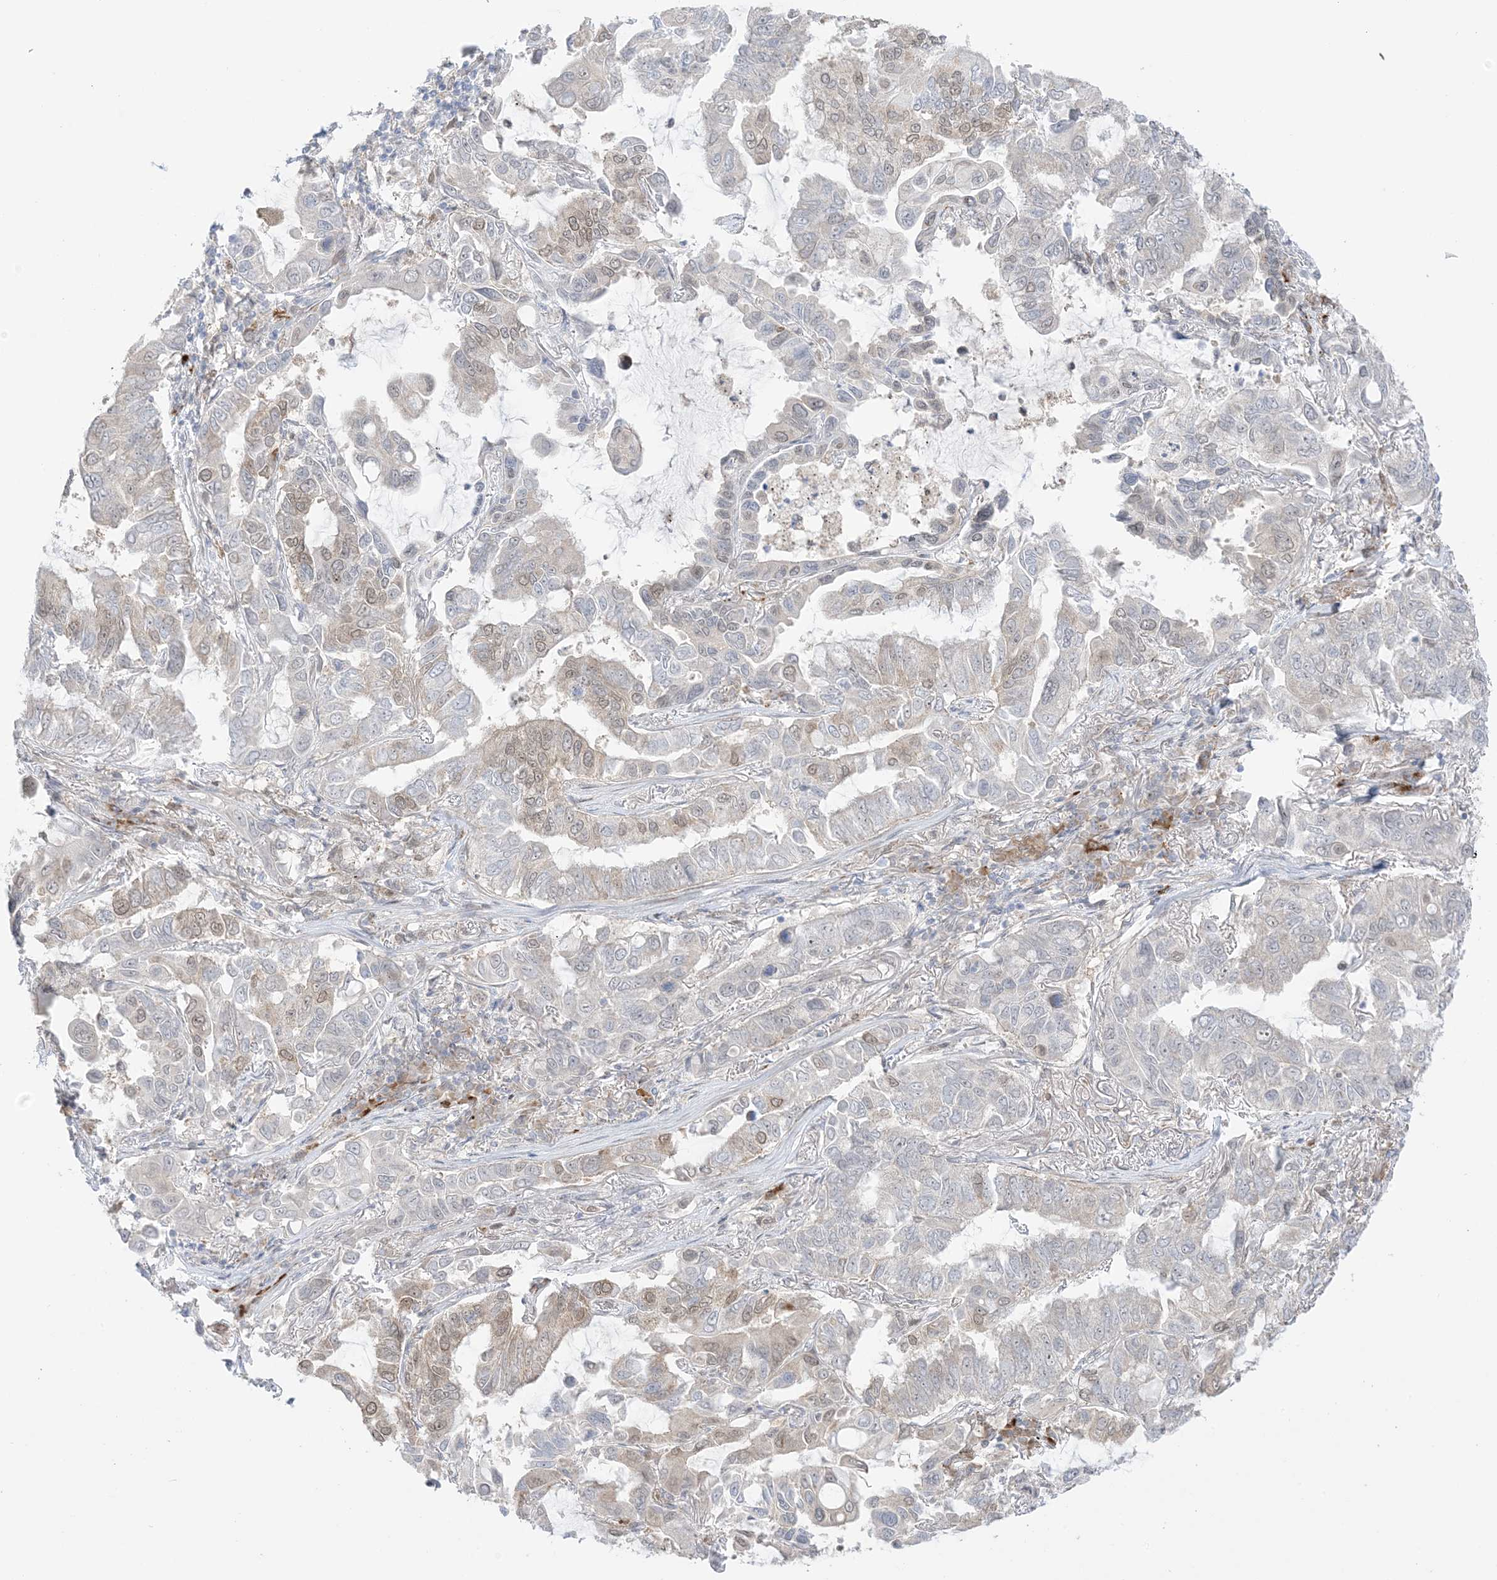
{"staining": {"intensity": "weak", "quantity": "<25%", "location": "cytoplasmic/membranous,nuclear"}, "tissue": "lung cancer", "cell_type": "Tumor cells", "image_type": "cancer", "snomed": [{"axis": "morphology", "description": "Adenocarcinoma, NOS"}, {"axis": "topography", "description": "Lung"}], "caption": "The image reveals no significant expression in tumor cells of adenocarcinoma (lung).", "gene": "UBE2E2", "patient": {"sex": "male", "age": 64}}